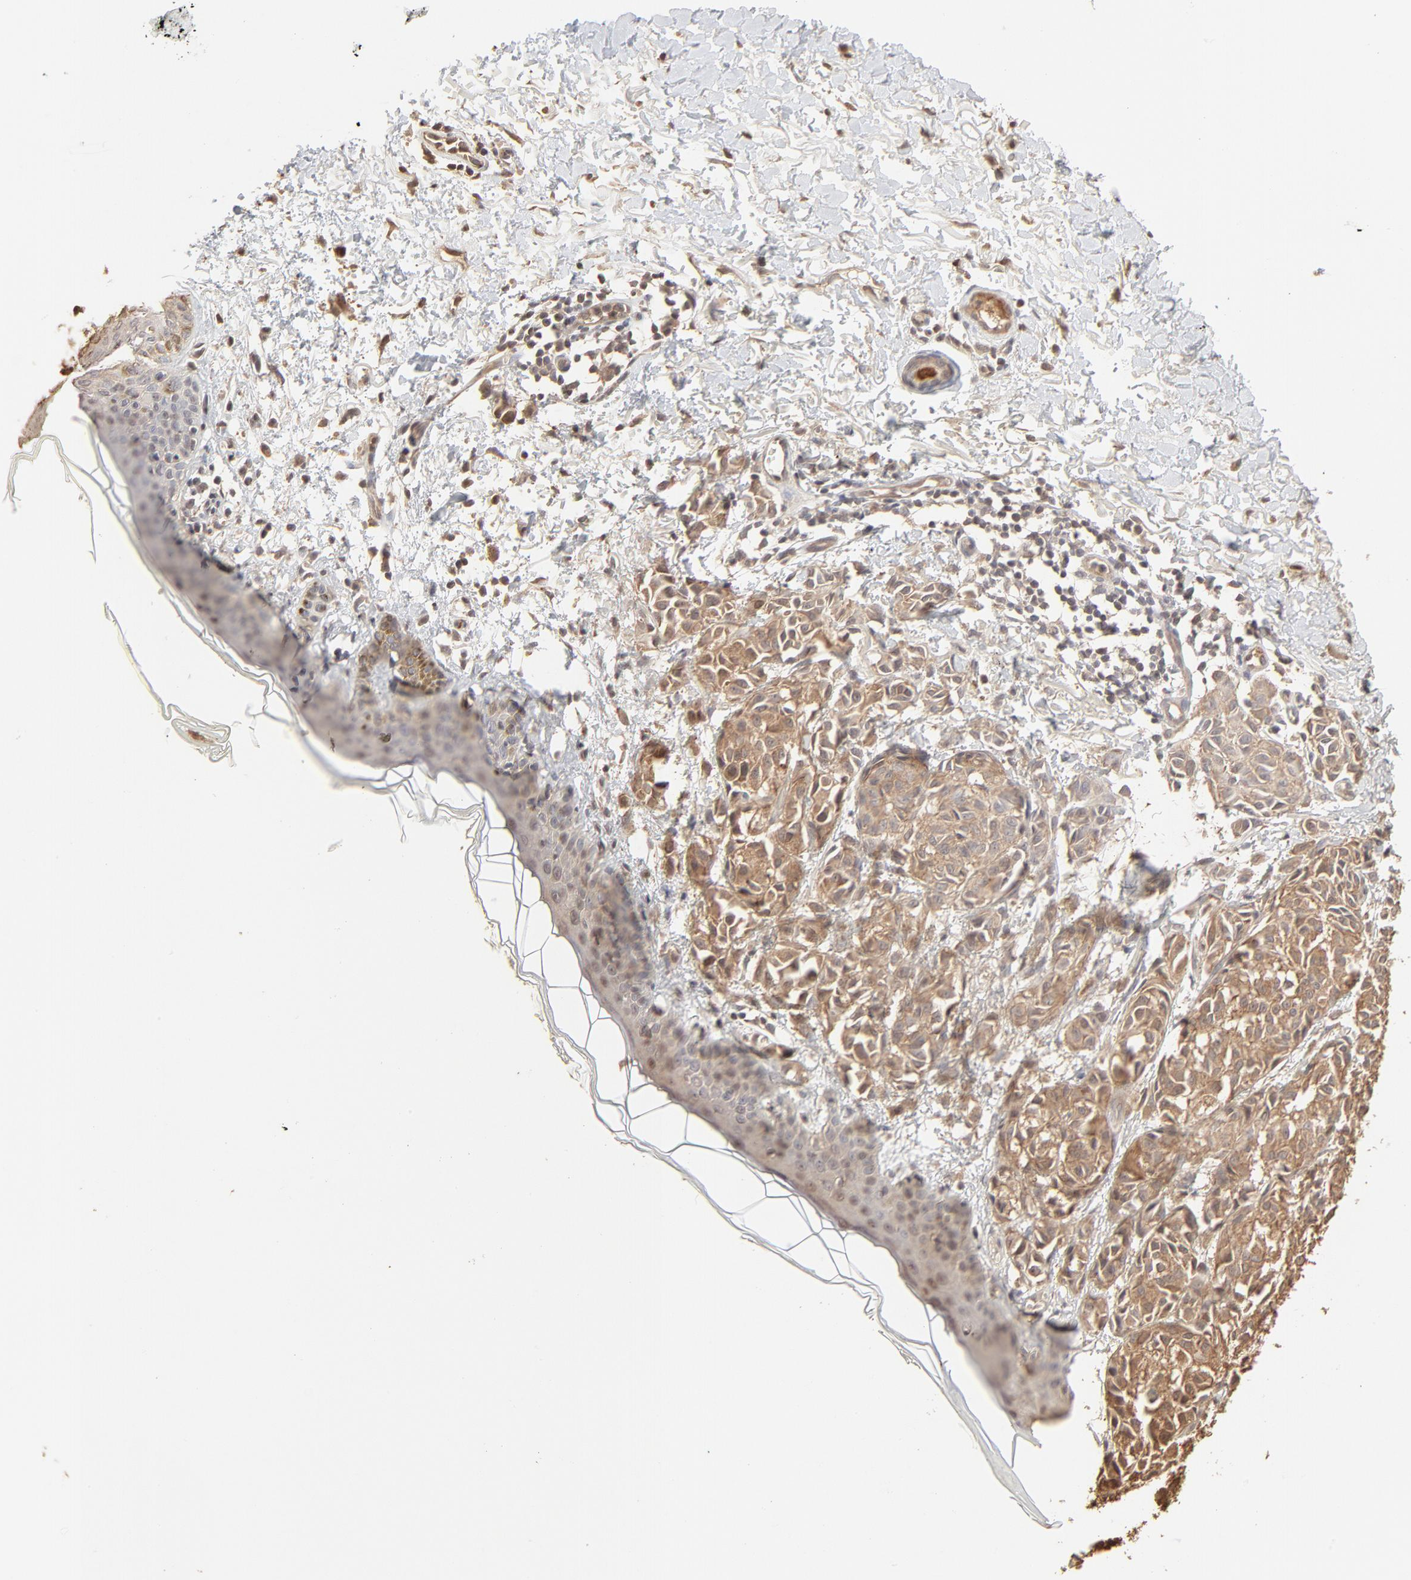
{"staining": {"intensity": "moderate", "quantity": ">75%", "location": "cytoplasmic/membranous"}, "tissue": "melanoma", "cell_type": "Tumor cells", "image_type": "cancer", "snomed": [{"axis": "morphology", "description": "Malignant melanoma, NOS"}, {"axis": "topography", "description": "Skin"}], "caption": "This is a photomicrograph of immunohistochemistry staining of melanoma, which shows moderate staining in the cytoplasmic/membranous of tumor cells.", "gene": "PPP2CA", "patient": {"sex": "male", "age": 76}}